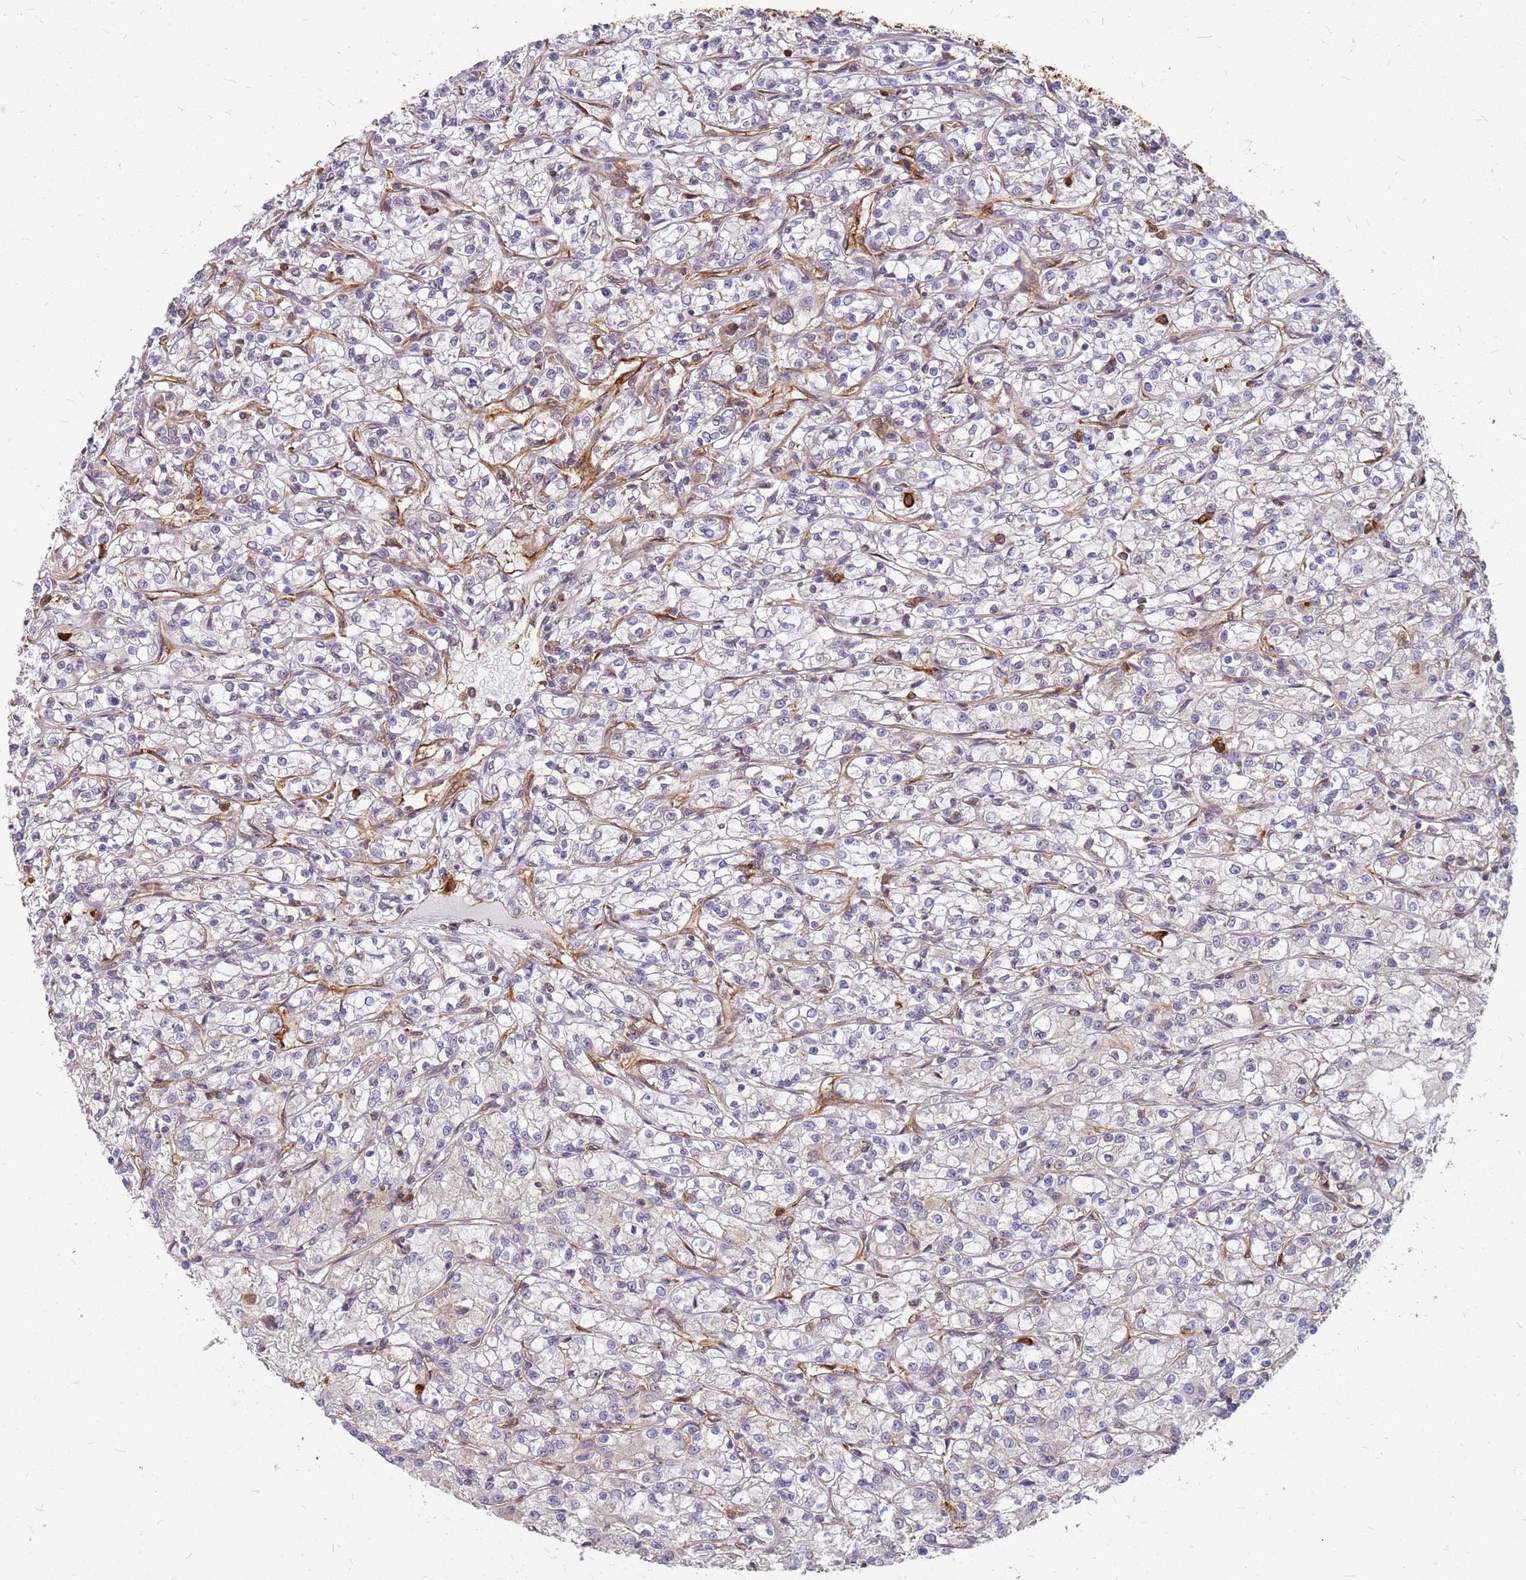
{"staining": {"intensity": "weak", "quantity": "<25%", "location": "cytoplasmic/membranous"}, "tissue": "renal cancer", "cell_type": "Tumor cells", "image_type": "cancer", "snomed": [{"axis": "morphology", "description": "Adenocarcinoma, NOS"}, {"axis": "topography", "description": "Kidney"}], "caption": "DAB (3,3'-diaminobenzidine) immunohistochemical staining of adenocarcinoma (renal) shows no significant positivity in tumor cells. (Brightfield microscopy of DAB (3,3'-diaminobenzidine) IHC at high magnification).", "gene": "HDX", "patient": {"sex": "female", "age": 59}}